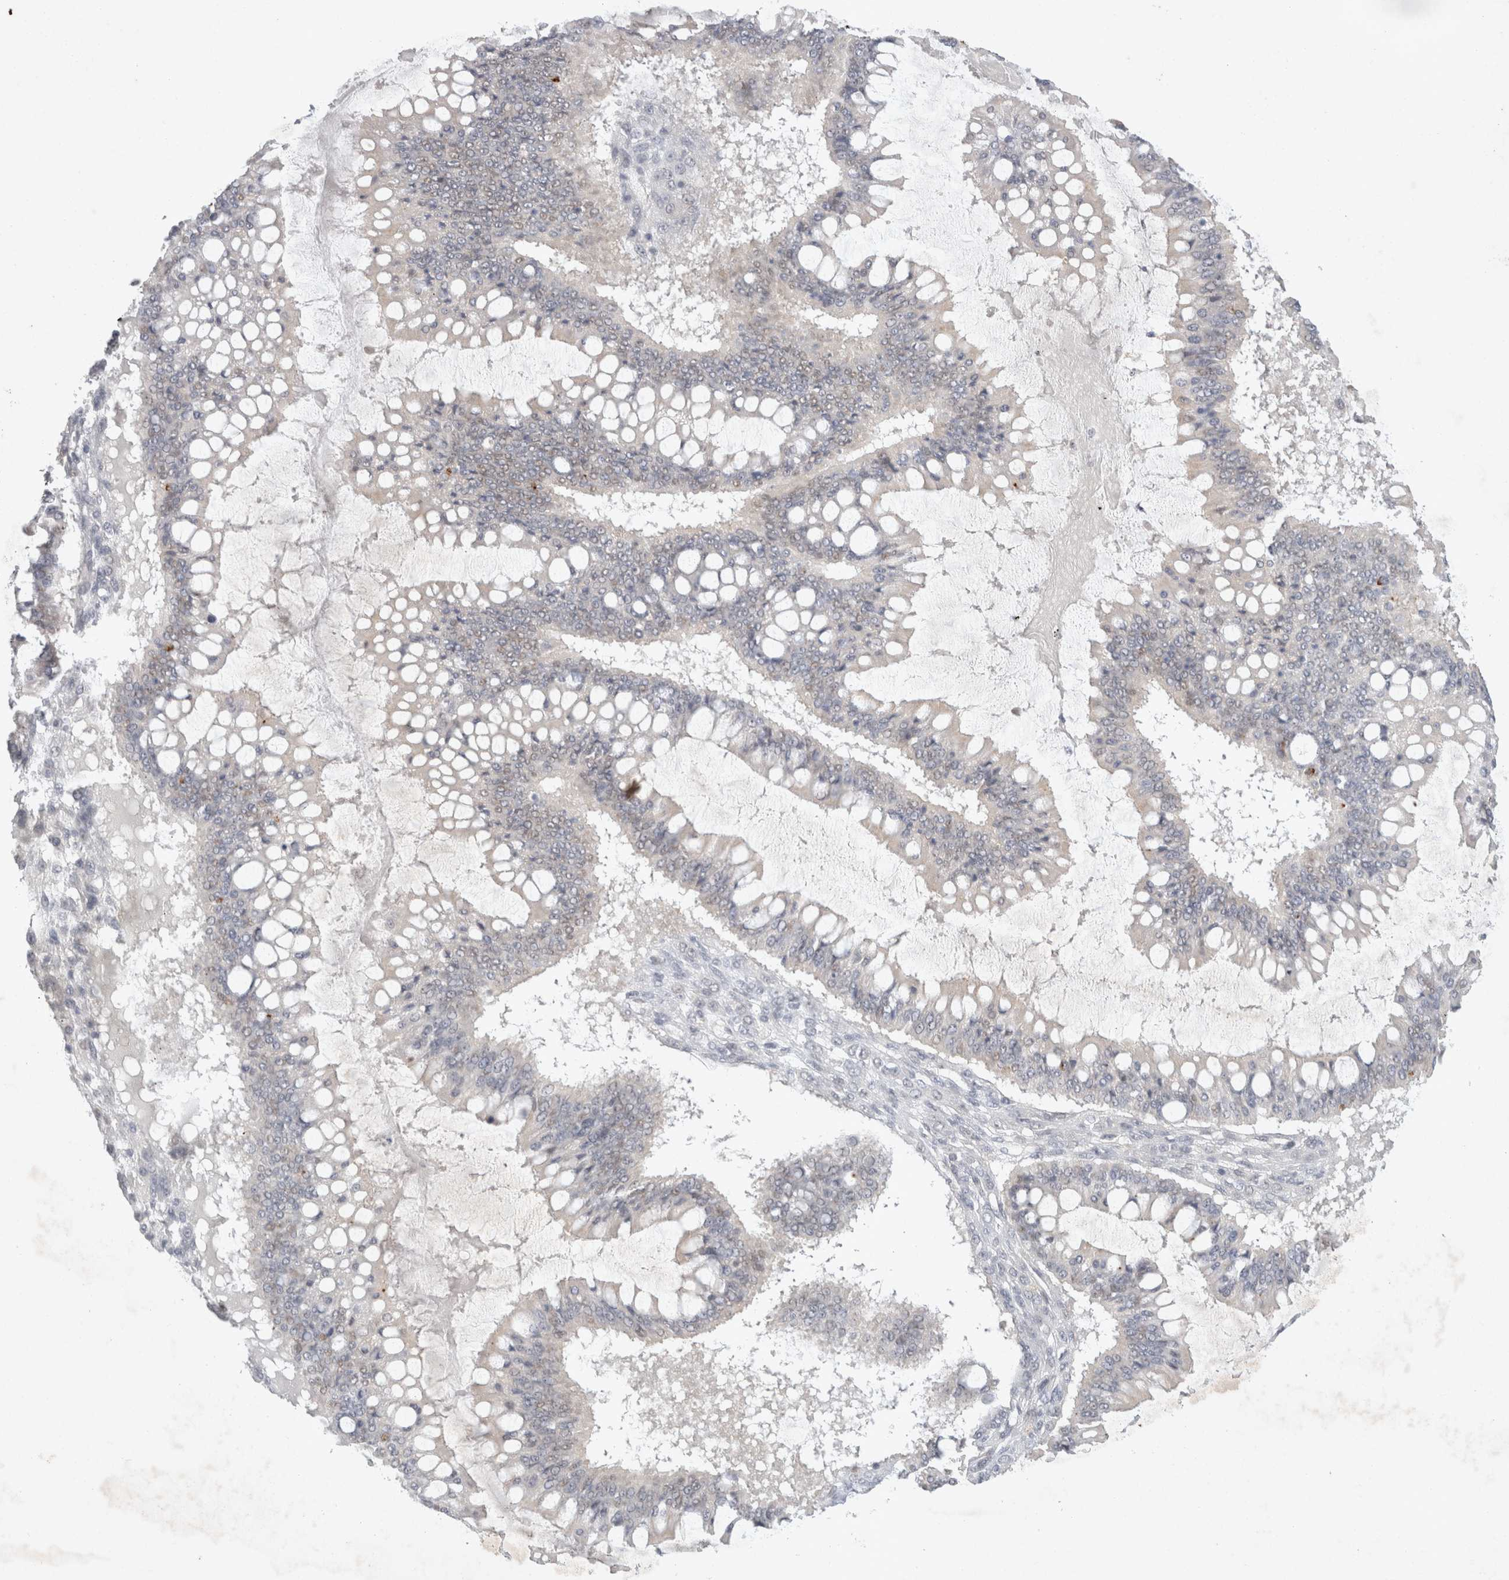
{"staining": {"intensity": "negative", "quantity": "none", "location": "none"}, "tissue": "ovarian cancer", "cell_type": "Tumor cells", "image_type": "cancer", "snomed": [{"axis": "morphology", "description": "Cystadenocarcinoma, mucinous, NOS"}, {"axis": "topography", "description": "Ovary"}], "caption": "A histopathology image of human ovarian cancer (mucinous cystadenocarcinoma) is negative for staining in tumor cells. The staining was performed using DAB to visualize the protein expression in brown, while the nuclei were stained in blue with hematoxylin (Magnification: 20x).", "gene": "FBXO42", "patient": {"sex": "female", "age": 73}}